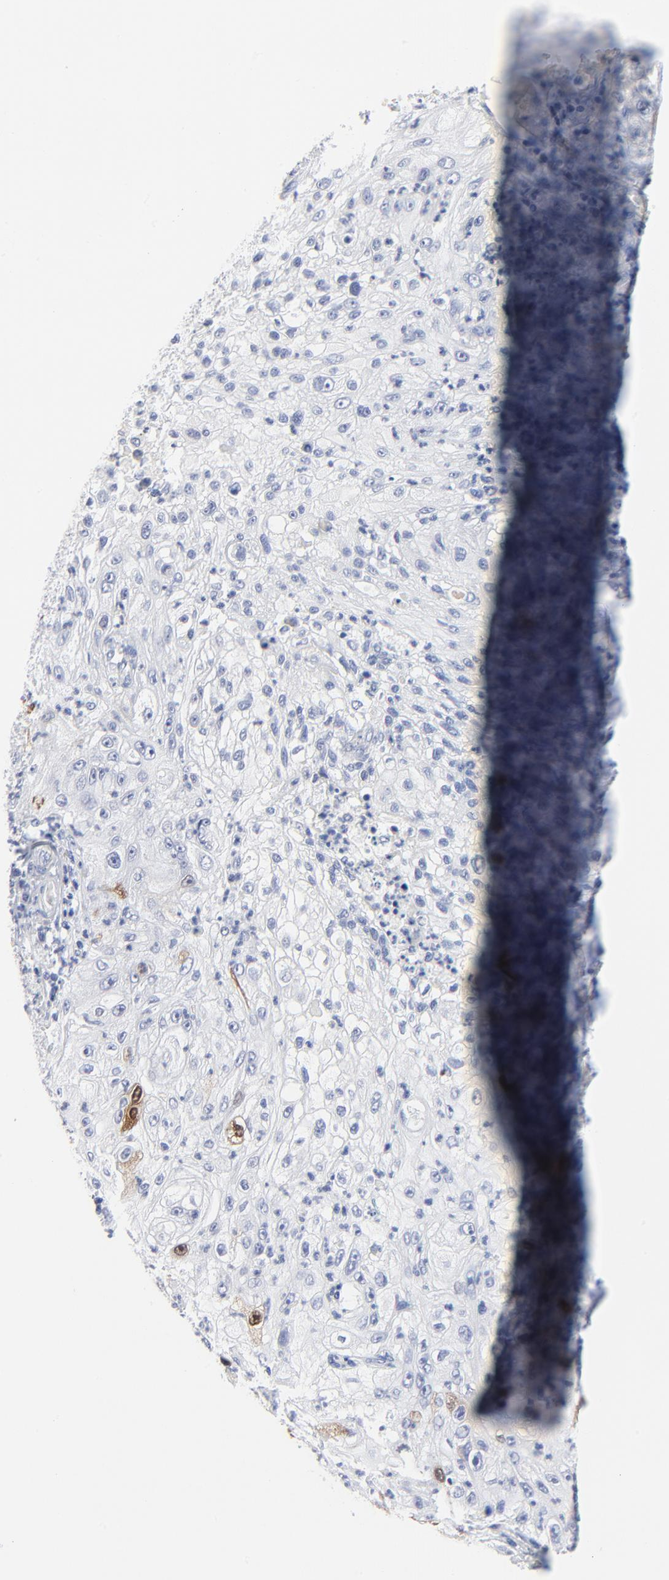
{"staining": {"intensity": "moderate", "quantity": "<25%", "location": "cytoplasmic/membranous,nuclear"}, "tissue": "lung cancer", "cell_type": "Tumor cells", "image_type": "cancer", "snomed": [{"axis": "morphology", "description": "Inflammation, NOS"}, {"axis": "morphology", "description": "Squamous cell carcinoma, NOS"}, {"axis": "topography", "description": "Lymph node"}, {"axis": "topography", "description": "Soft tissue"}, {"axis": "topography", "description": "Lung"}], "caption": "High-magnification brightfield microscopy of lung cancer (squamous cell carcinoma) stained with DAB (3,3'-diaminobenzidine) (brown) and counterstained with hematoxylin (blue). tumor cells exhibit moderate cytoplasmic/membranous and nuclear expression is present in approximately<25% of cells.", "gene": "CDK1", "patient": {"sex": "male", "age": 66}}